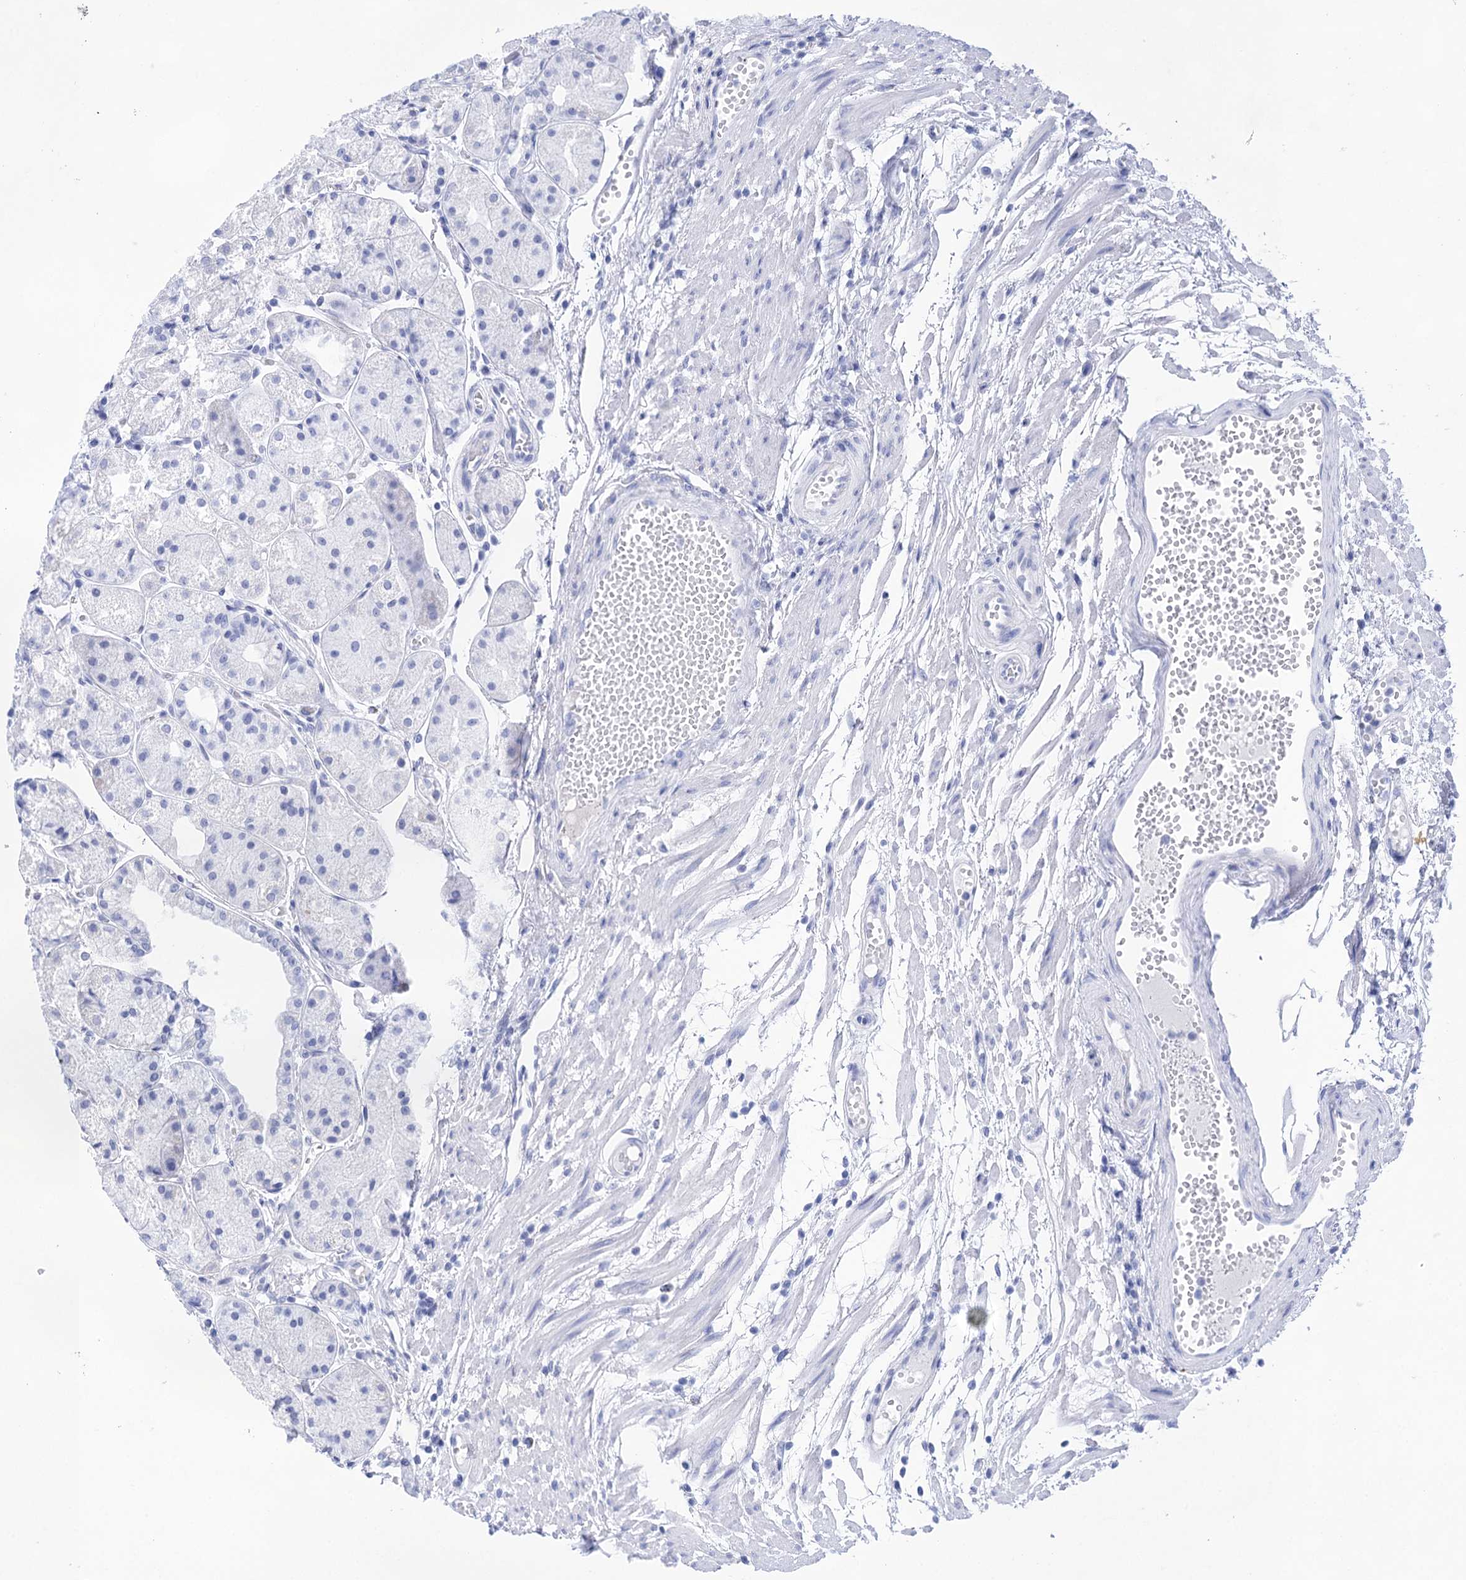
{"staining": {"intensity": "negative", "quantity": "none", "location": "none"}, "tissue": "stomach", "cell_type": "Glandular cells", "image_type": "normal", "snomed": [{"axis": "morphology", "description": "Normal tissue, NOS"}, {"axis": "topography", "description": "Stomach, upper"}], "caption": "IHC of unremarkable stomach demonstrates no staining in glandular cells.", "gene": "LALBA", "patient": {"sex": "male", "age": 72}}